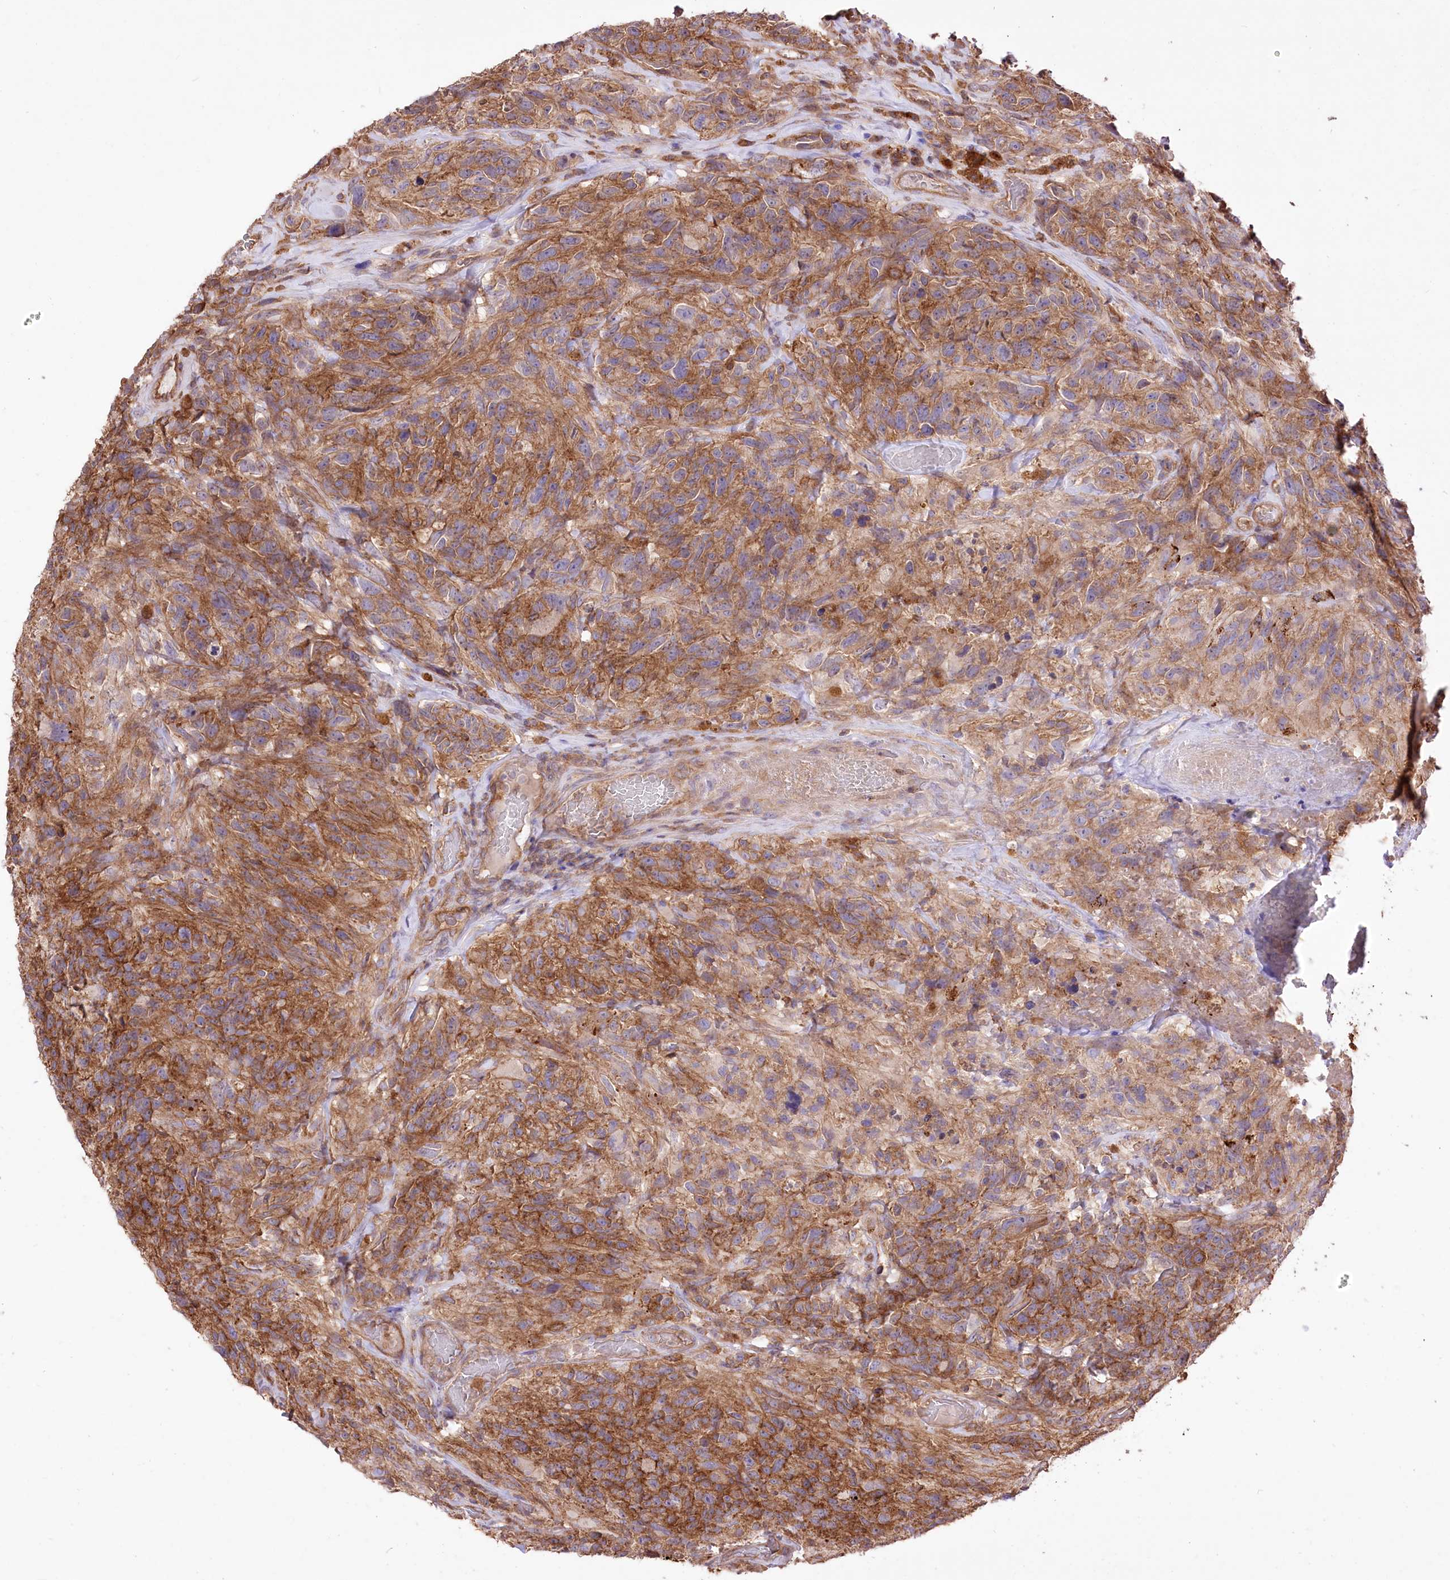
{"staining": {"intensity": "negative", "quantity": "none", "location": "none"}, "tissue": "glioma", "cell_type": "Tumor cells", "image_type": "cancer", "snomed": [{"axis": "morphology", "description": "Glioma, malignant, High grade"}, {"axis": "topography", "description": "Brain"}], "caption": "Human high-grade glioma (malignant) stained for a protein using immunohistochemistry (IHC) reveals no positivity in tumor cells.", "gene": "XYLB", "patient": {"sex": "male", "age": 69}}